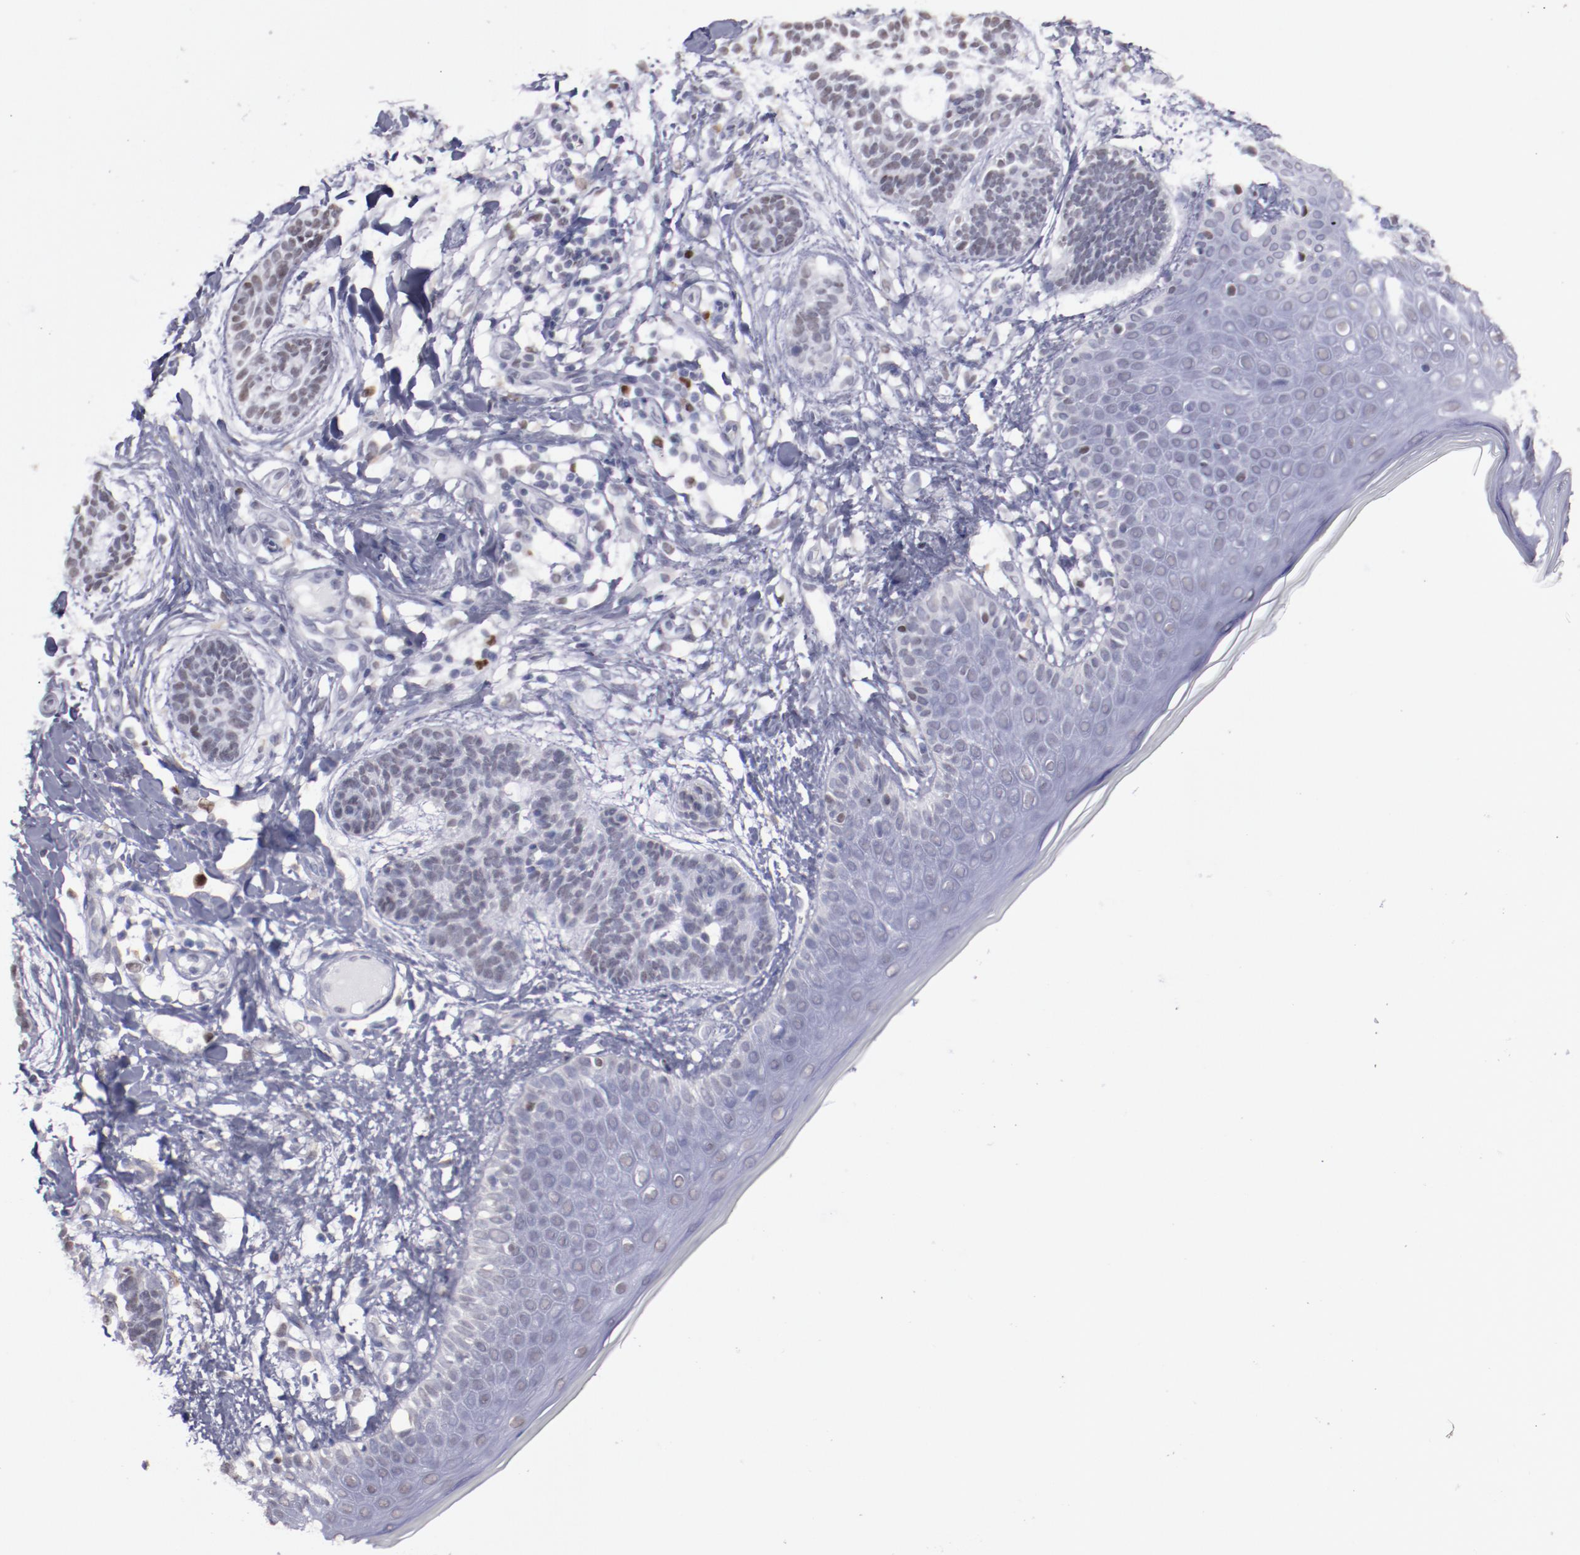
{"staining": {"intensity": "weak", "quantity": "<25%", "location": "nuclear"}, "tissue": "skin cancer", "cell_type": "Tumor cells", "image_type": "cancer", "snomed": [{"axis": "morphology", "description": "Normal tissue, NOS"}, {"axis": "morphology", "description": "Basal cell carcinoma"}, {"axis": "topography", "description": "Skin"}], "caption": "Human skin cancer (basal cell carcinoma) stained for a protein using IHC exhibits no staining in tumor cells.", "gene": "IRF4", "patient": {"sex": "male", "age": 63}}